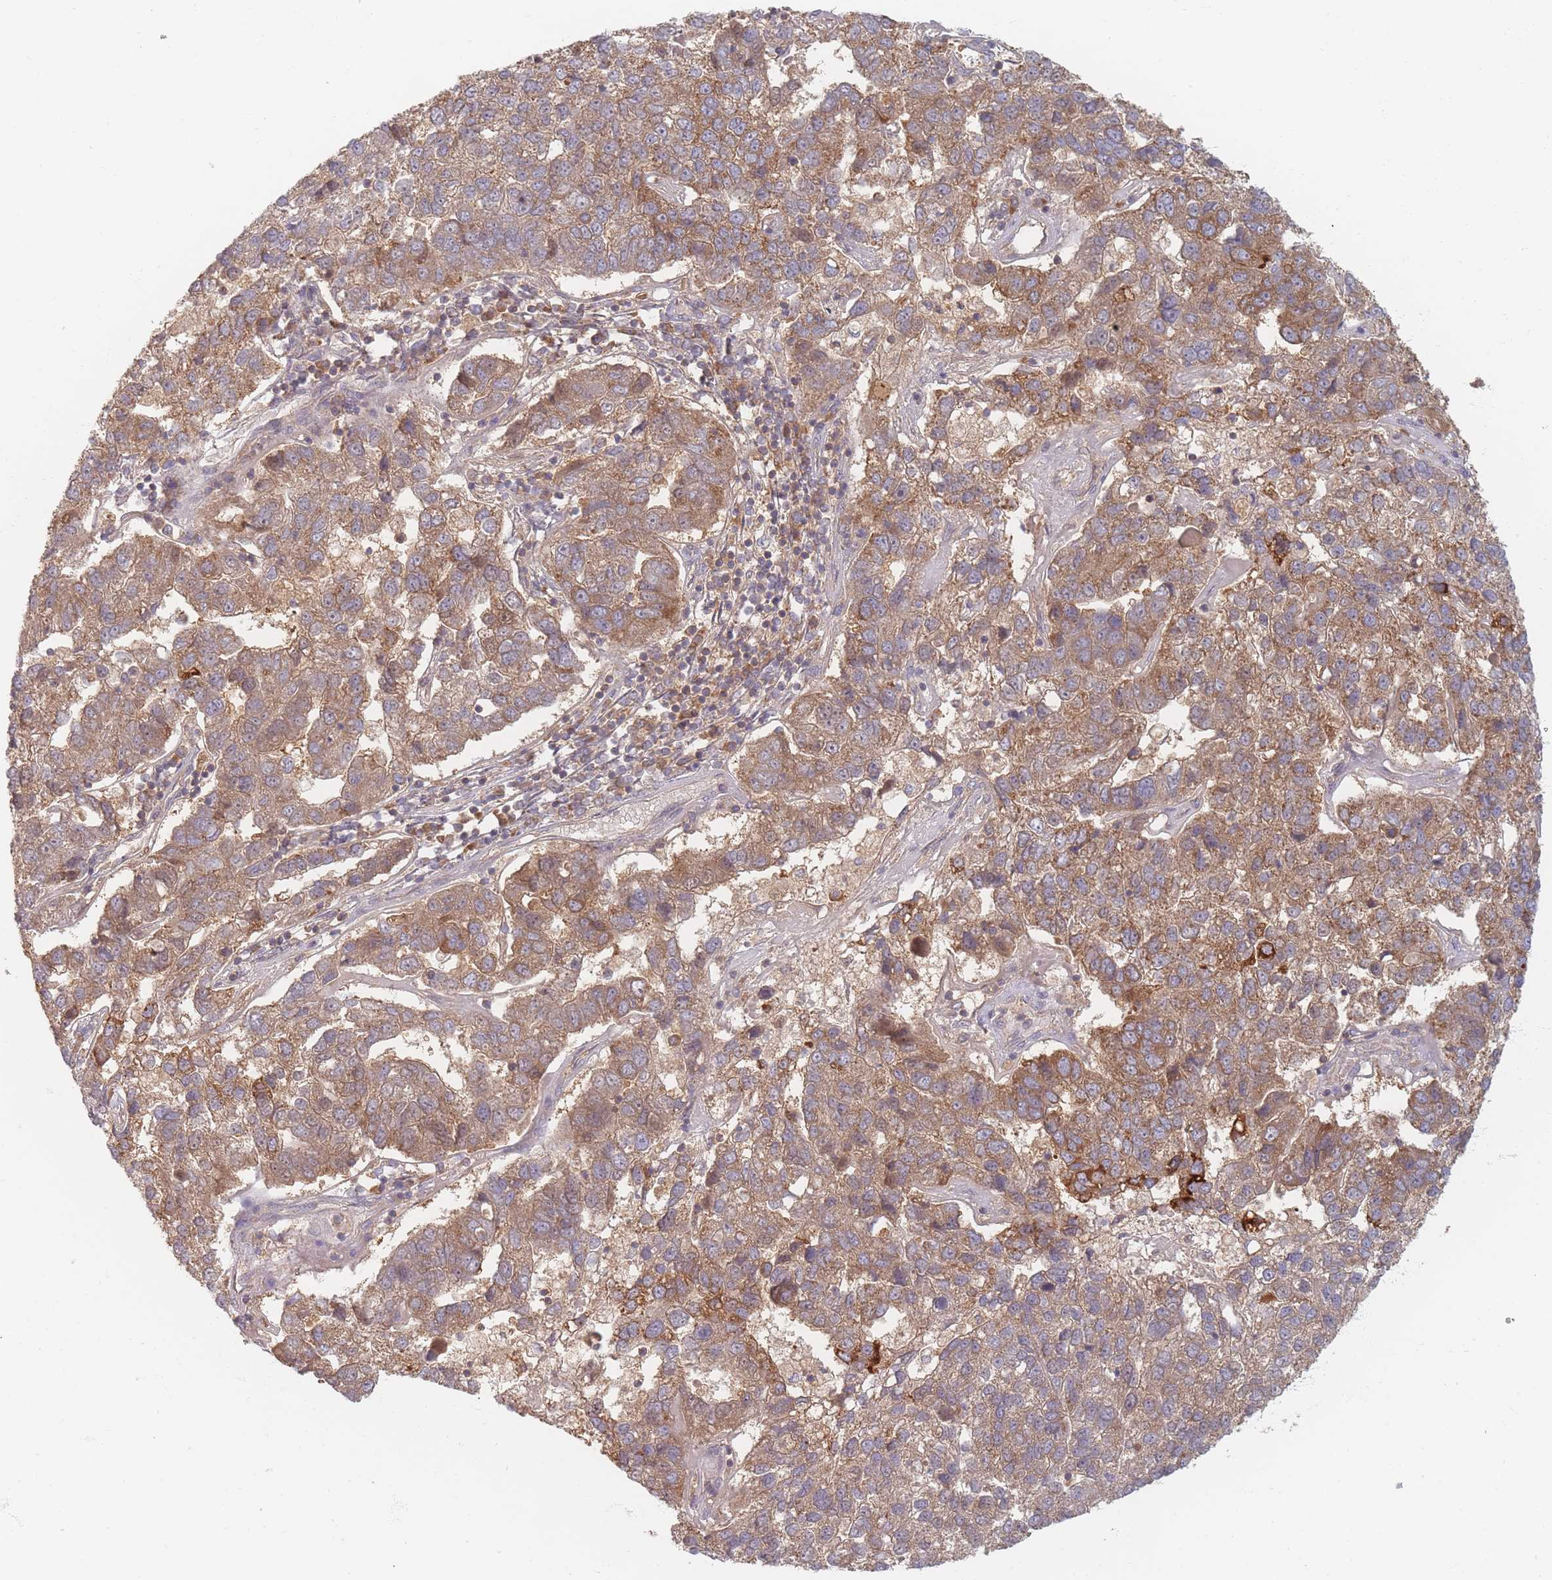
{"staining": {"intensity": "moderate", "quantity": ">75%", "location": "cytoplasmic/membranous"}, "tissue": "pancreatic cancer", "cell_type": "Tumor cells", "image_type": "cancer", "snomed": [{"axis": "morphology", "description": "Adenocarcinoma, NOS"}, {"axis": "topography", "description": "Pancreas"}], "caption": "Immunohistochemical staining of pancreatic cancer exhibits medium levels of moderate cytoplasmic/membranous positivity in approximately >75% of tumor cells. (brown staining indicates protein expression, while blue staining denotes nuclei).", "gene": "SLC35F3", "patient": {"sex": "female", "age": 61}}